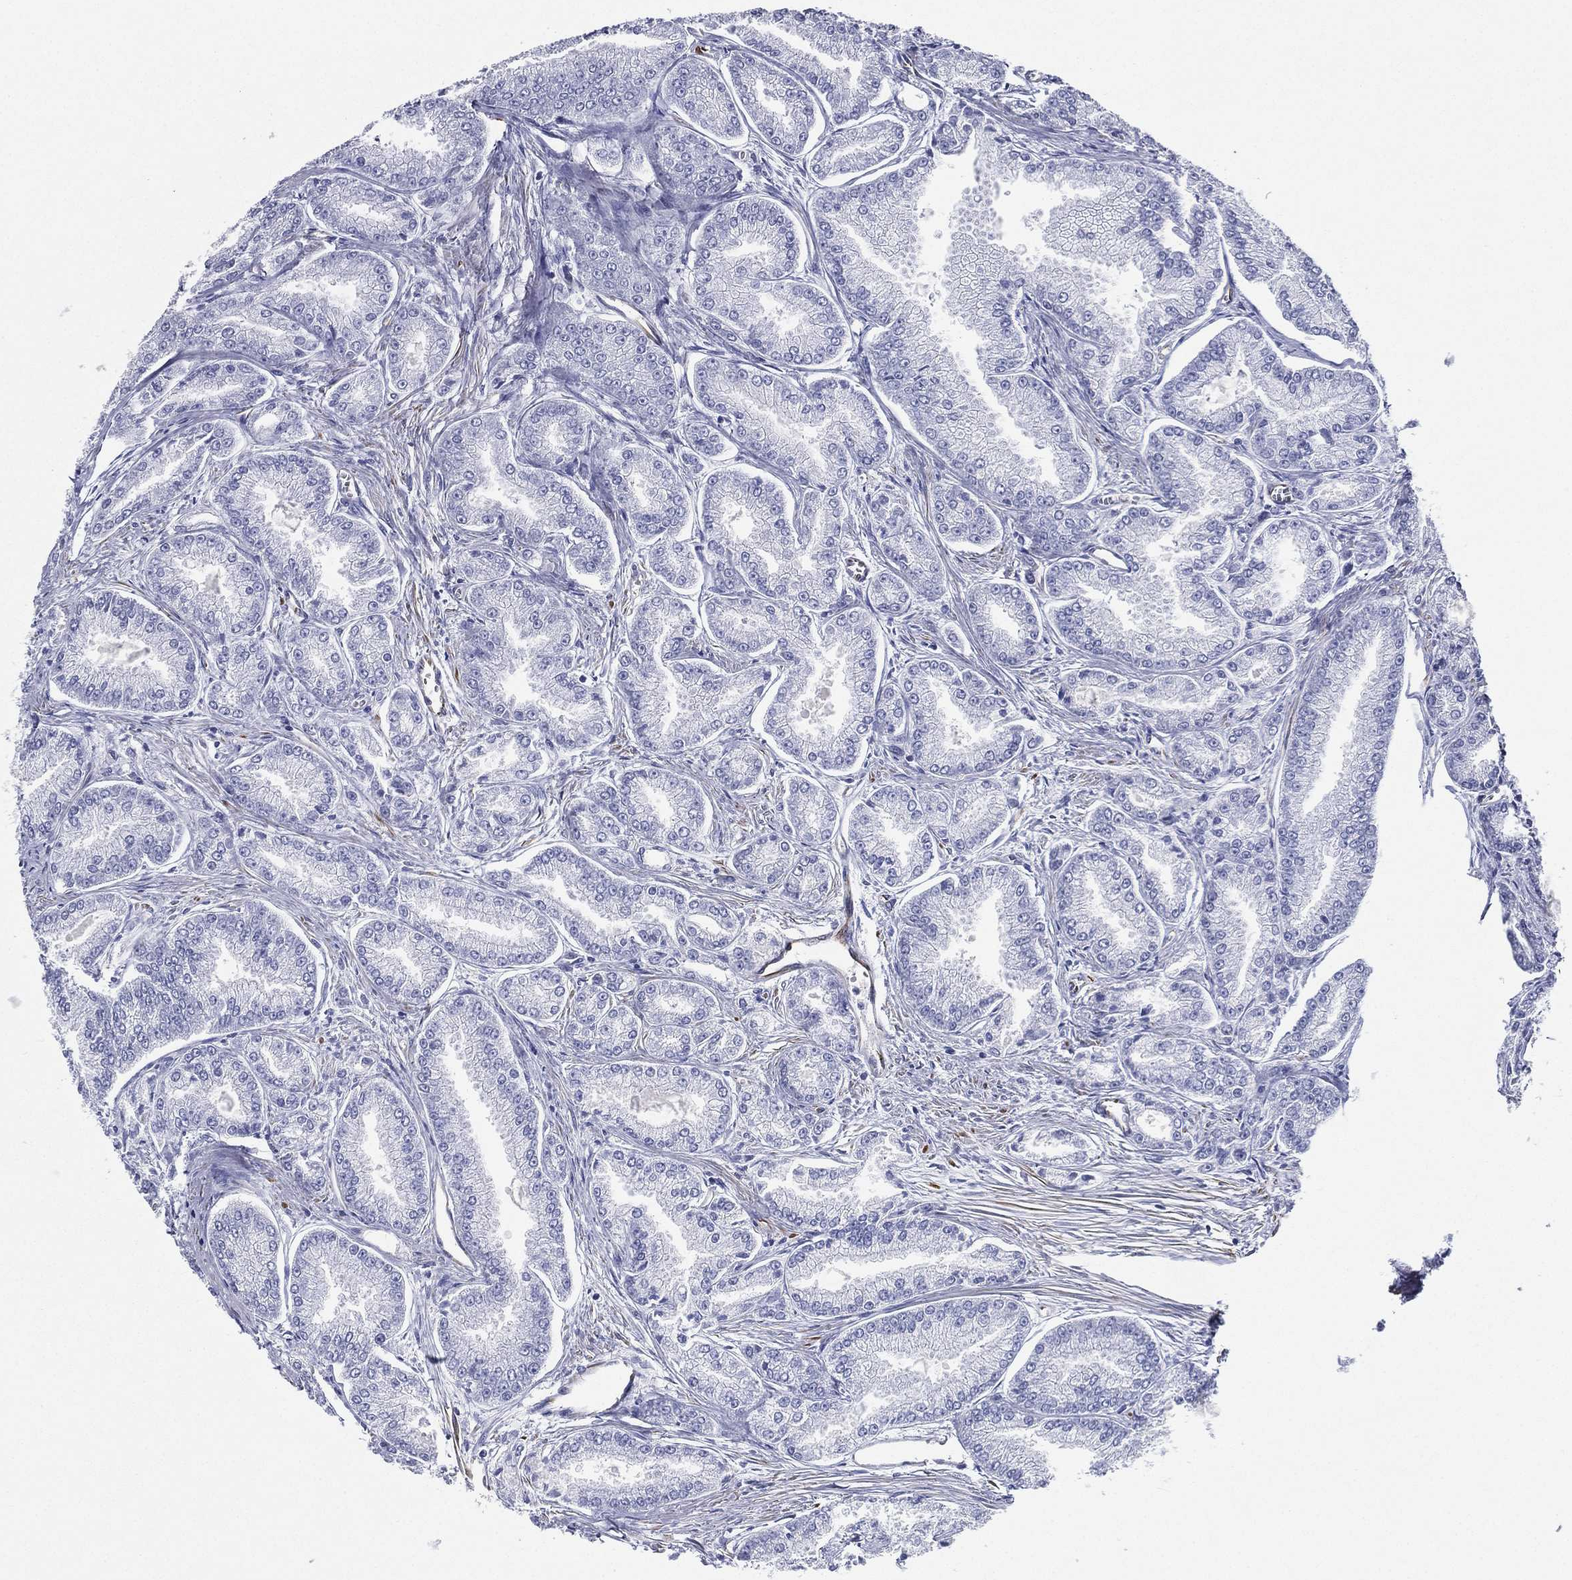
{"staining": {"intensity": "negative", "quantity": "none", "location": "none"}, "tissue": "prostate cancer", "cell_type": "Tumor cells", "image_type": "cancer", "snomed": [{"axis": "morphology", "description": "Adenocarcinoma, NOS"}, {"axis": "morphology", "description": "Adenocarcinoma, High grade"}, {"axis": "topography", "description": "Prostate"}], "caption": "Prostate cancer stained for a protein using IHC reveals no staining tumor cells.", "gene": "MAS1", "patient": {"sex": "male", "age": 70}}